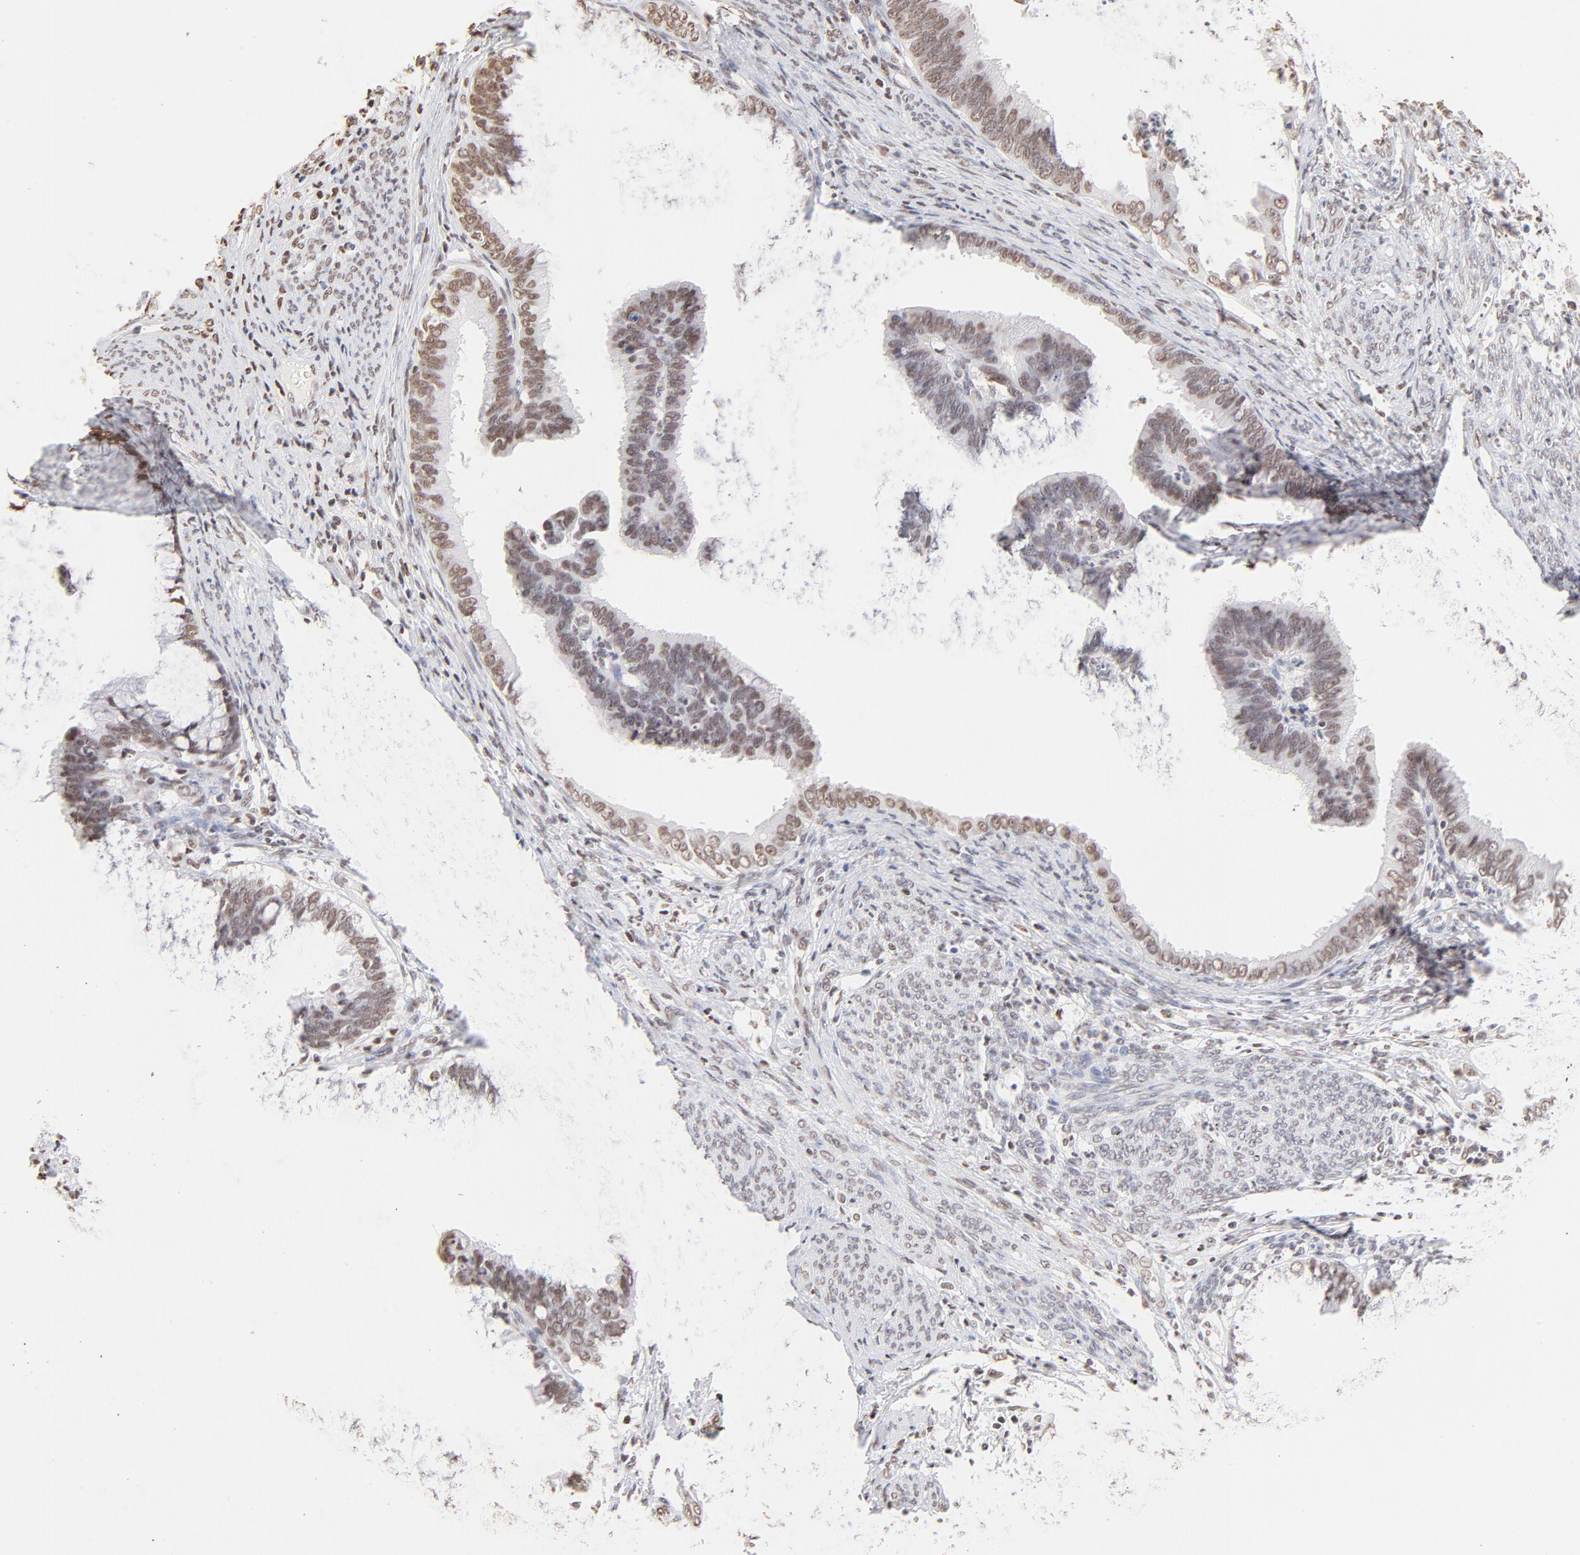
{"staining": {"intensity": "moderate", "quantity": ">75%", "location": "nuclear"}, "tissue": "cervical cancer", "cell_type": "Tumor cells", "image_type": "cancer", "snomed": [{"axis": "morphology", "description": "Adenocarcinoma, NOS"}, {"axis": "topography", "description": "Cervix"}], "caption": "IHC (DAB (3,3'-diaminobenzidine)) staining of human cervical adenocarcinoma shows moderate nuclear protein staining in approximately >75% of tumor cells.", "gene": "ZNF540", "patient": {"sex": "female", "age": 47}}